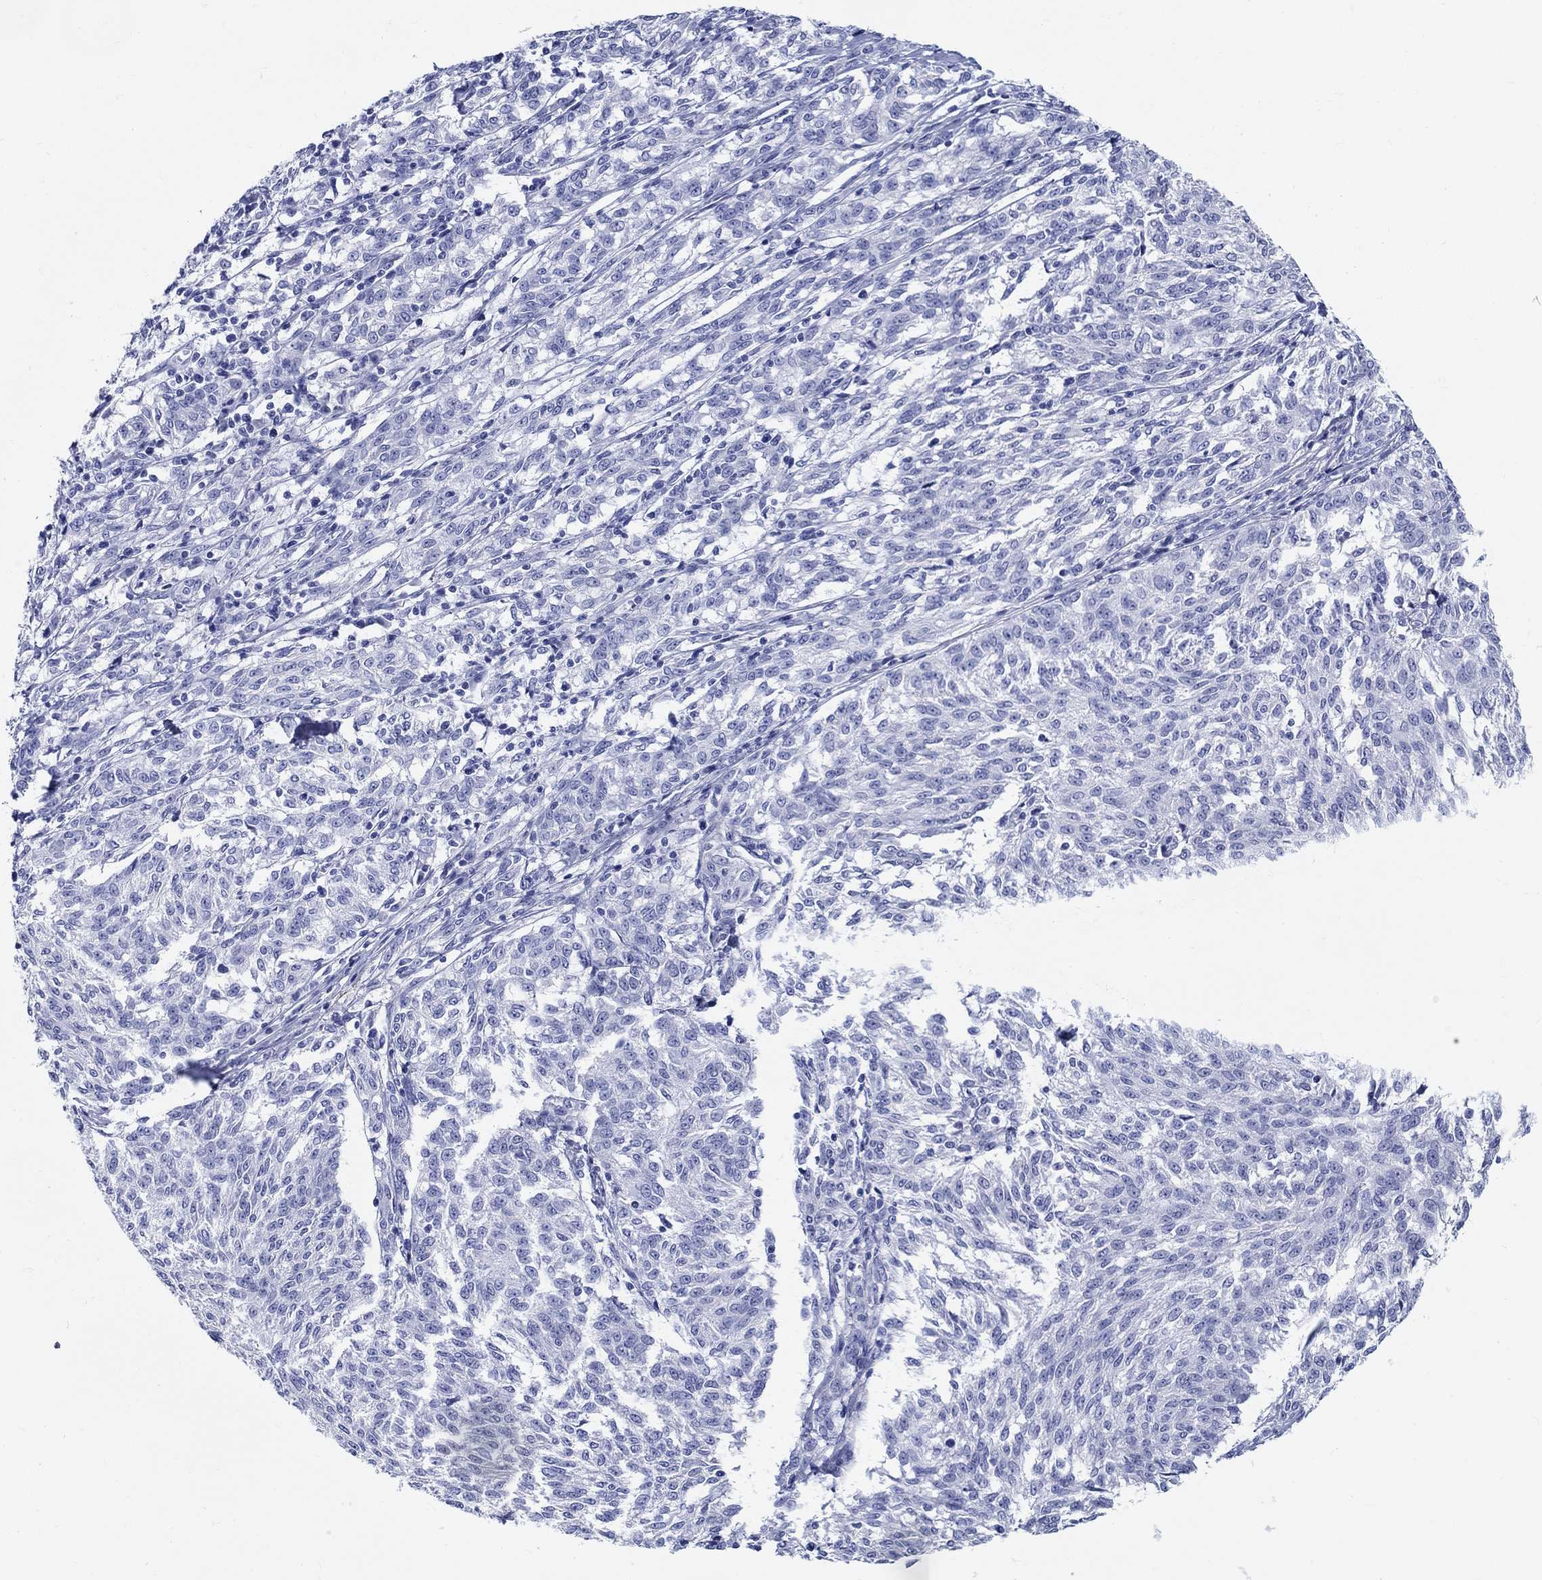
{"staining": {"intensity": "negative", "quantity": "none", "location": "none"}, "tissue": "melanoma", "cell_type": "Tumor cells", "image_type": "cancer", "snomed": [{"axis": "morphology", "description": "Malignant melanoma, NOS"}, {"axis": "topography", "description": "Skin"}], "caption": "High power microscopy photomicrograph of an IHC histopathology image of melanoma, revealing no significant staining in tumor cells.", "gene": "CRYGS", "patient": {"sex": "female", "age": 72}}